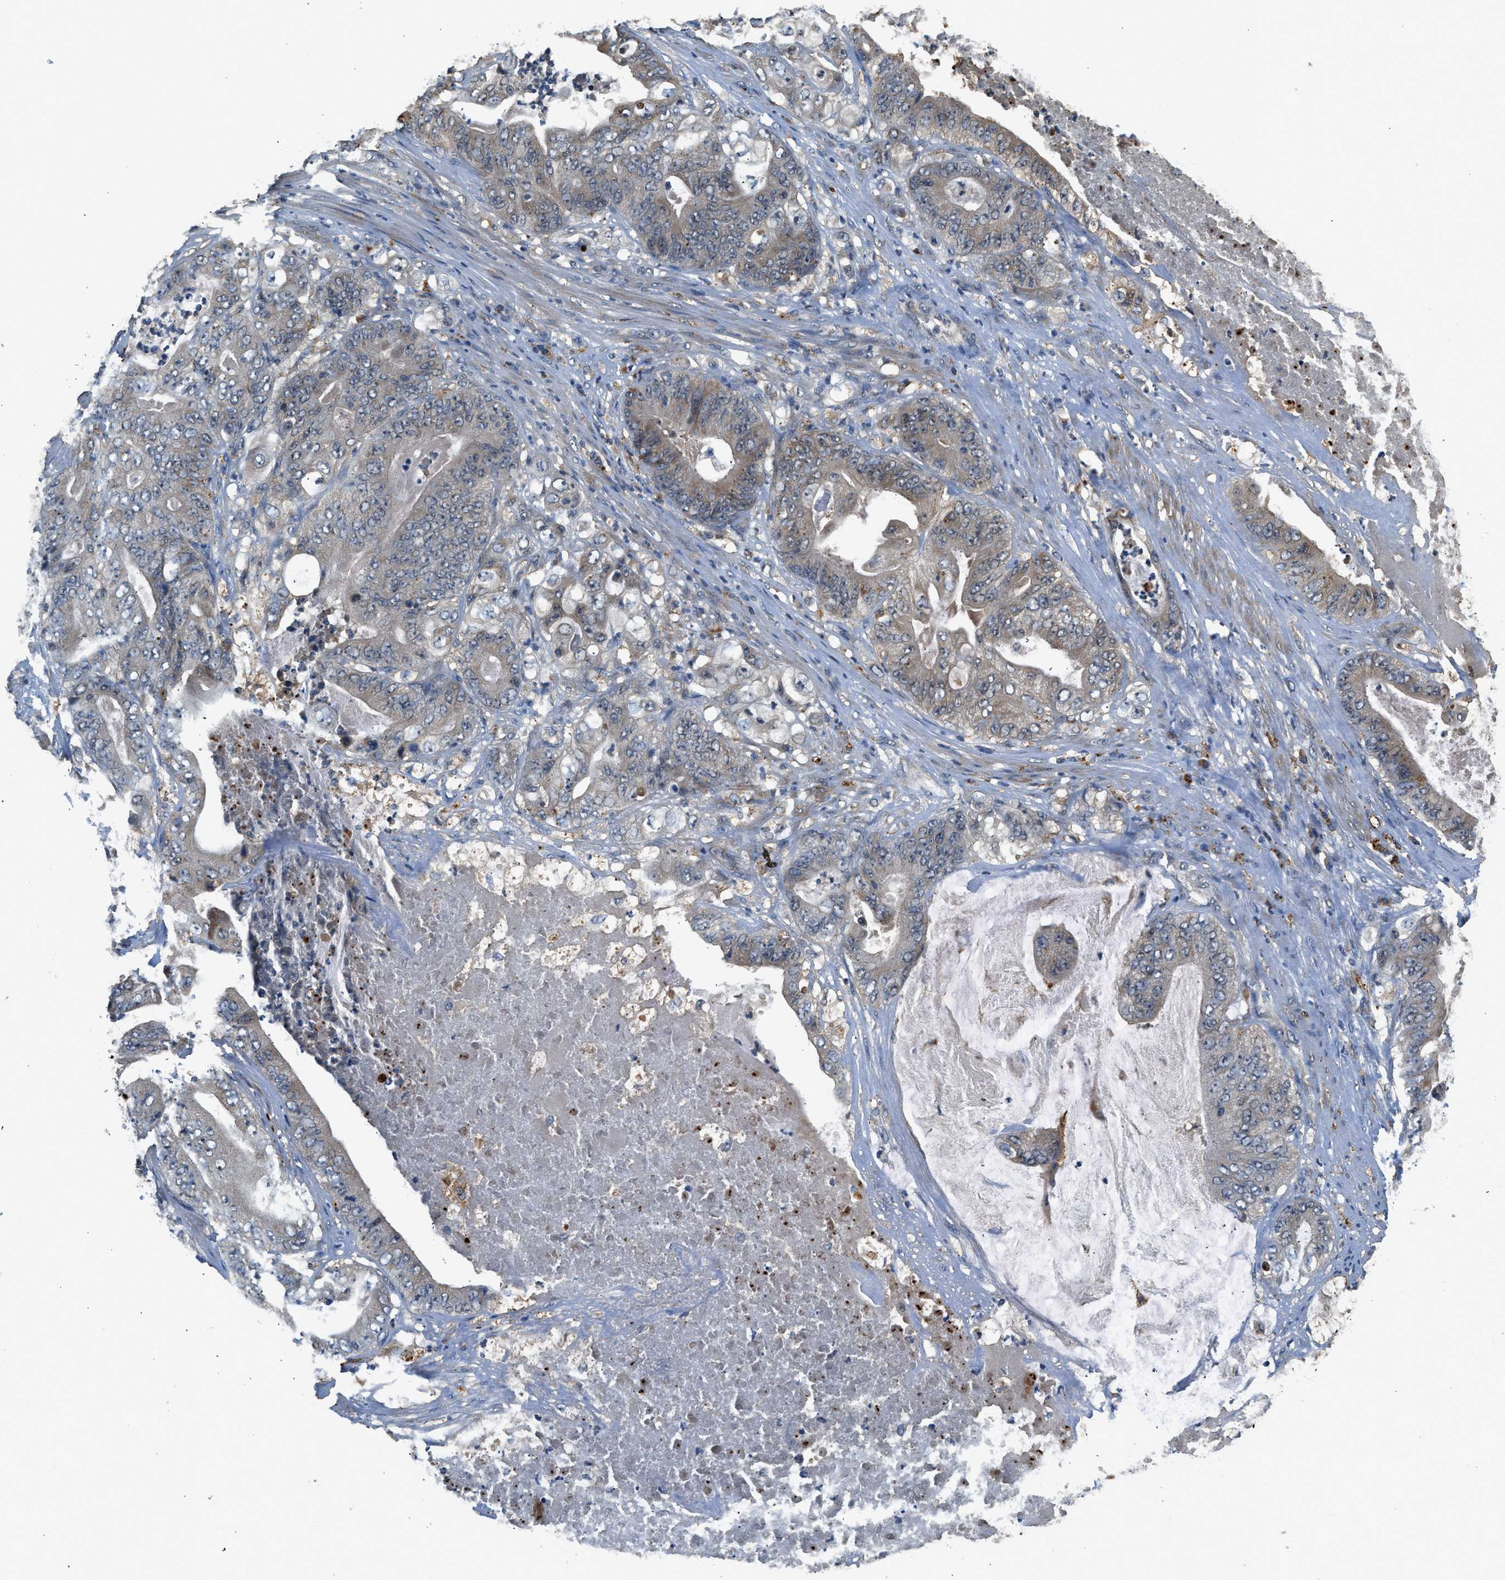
{"staining": {"intensity": "weak", "quantity": "25%-75%", "location": "cytoplasmic/membranous"}, "tissue": "stomach cancer", "cell_type": "Tumor cells", "image_type": "cancer", "snomed": [{"axis": "morphology", "description": "Adenocarcinoma, NOS"}, {"axis": "topography", "description": "Stomach"}], "caption": "Protein analysis of stomach adenocarcinoma tissue exhibits weak cytoplasmic/membranous expression in approximately 25%-75% of tumor cells.", "gene": "SLC15A4", "patient": {"sex": "female", "age": 73}}